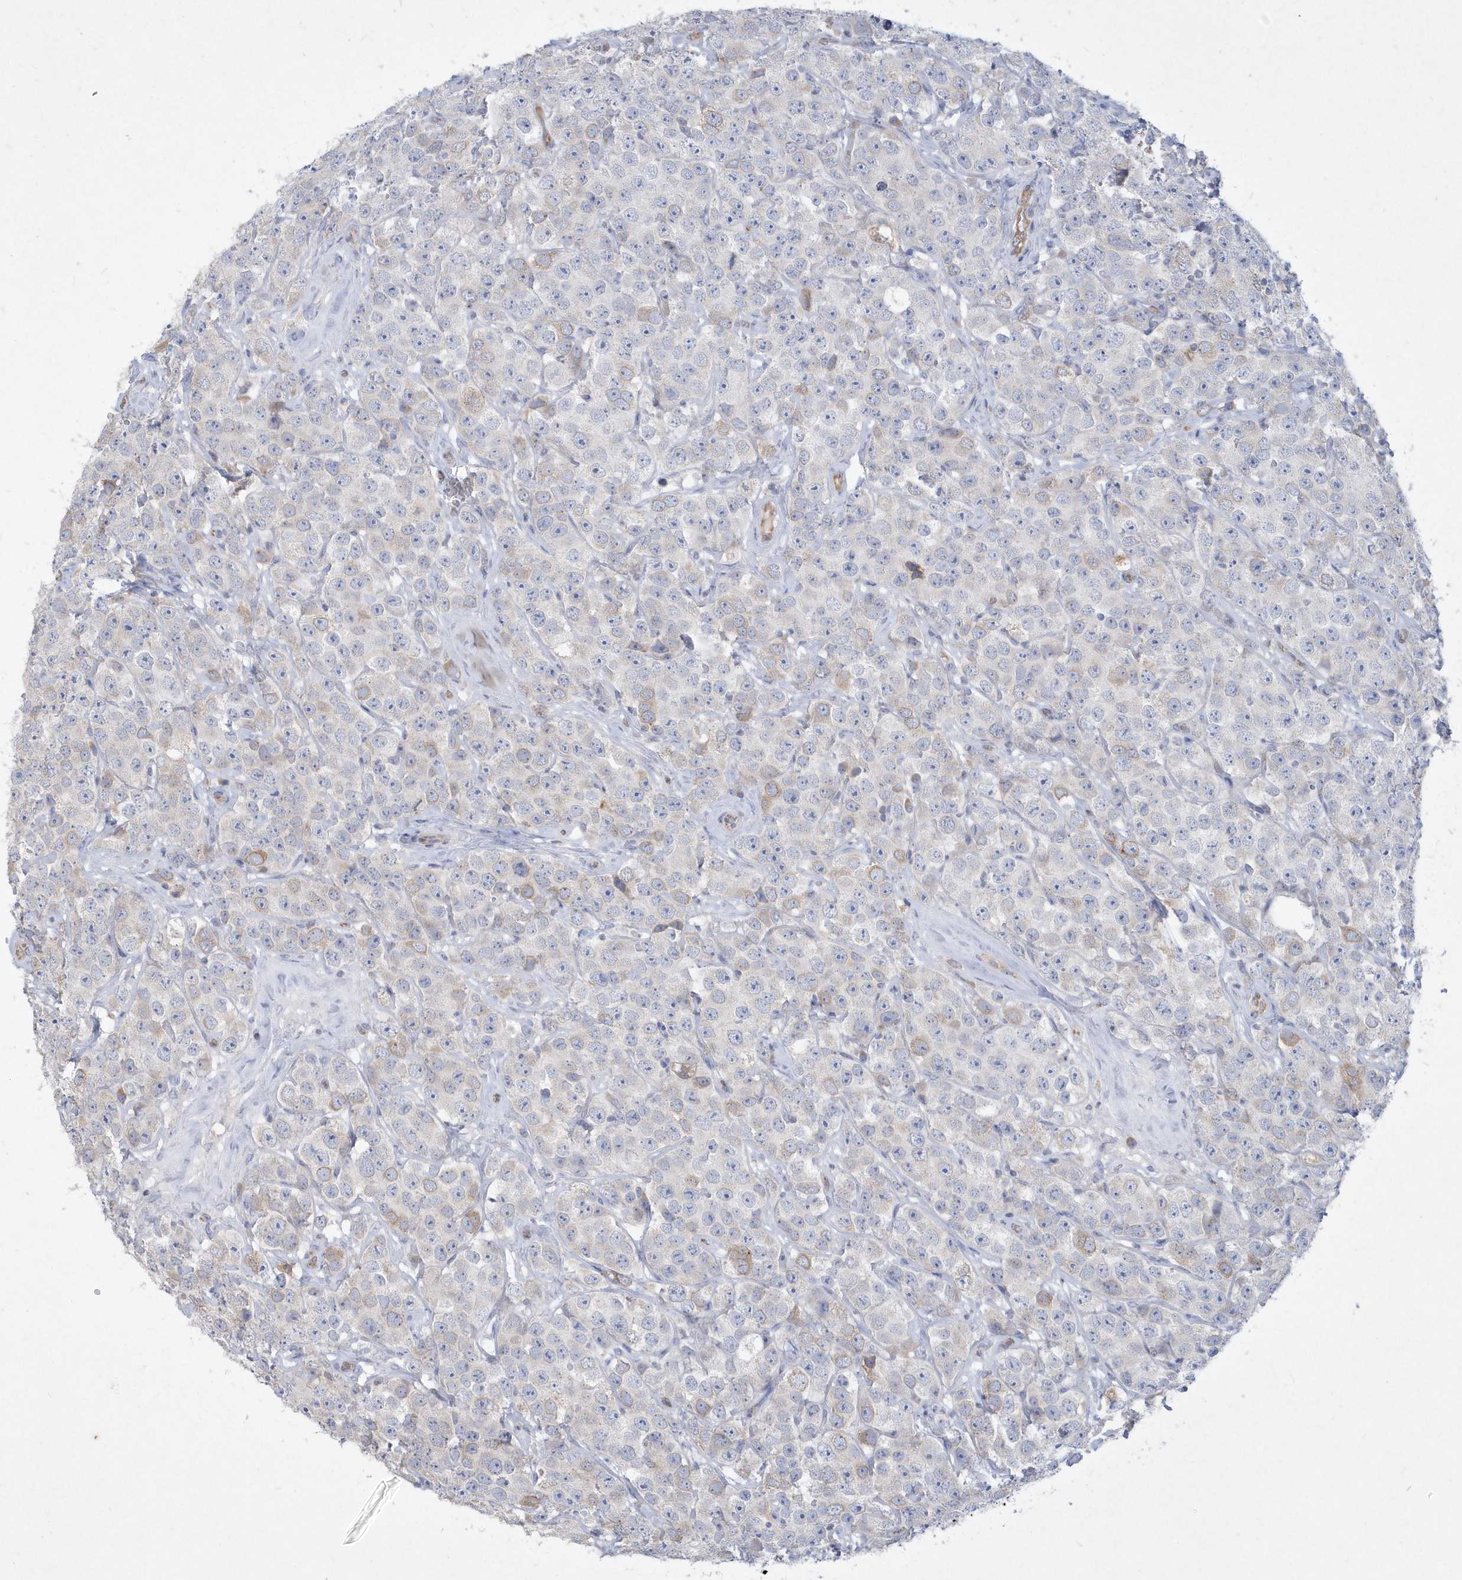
{"staining": {"intensity": "weak", "quantity": "<25%", "location": "cytoplasmic/membranous"}, "tissue": "testis cancer", "cell_type": "Tumor cells", "image_type": "cancer", "snomed": [{"axis": "morphology", "description": "Seminoma, NOS"}, {"axis": "topography", "description": "Testis"}], "caption": "Immunohistochemical staining of human seminoma (testis) reveals no significant staining in tumor cells.", "gene": "DGAT1", "patient": {"sex": "male", "age": 28}}